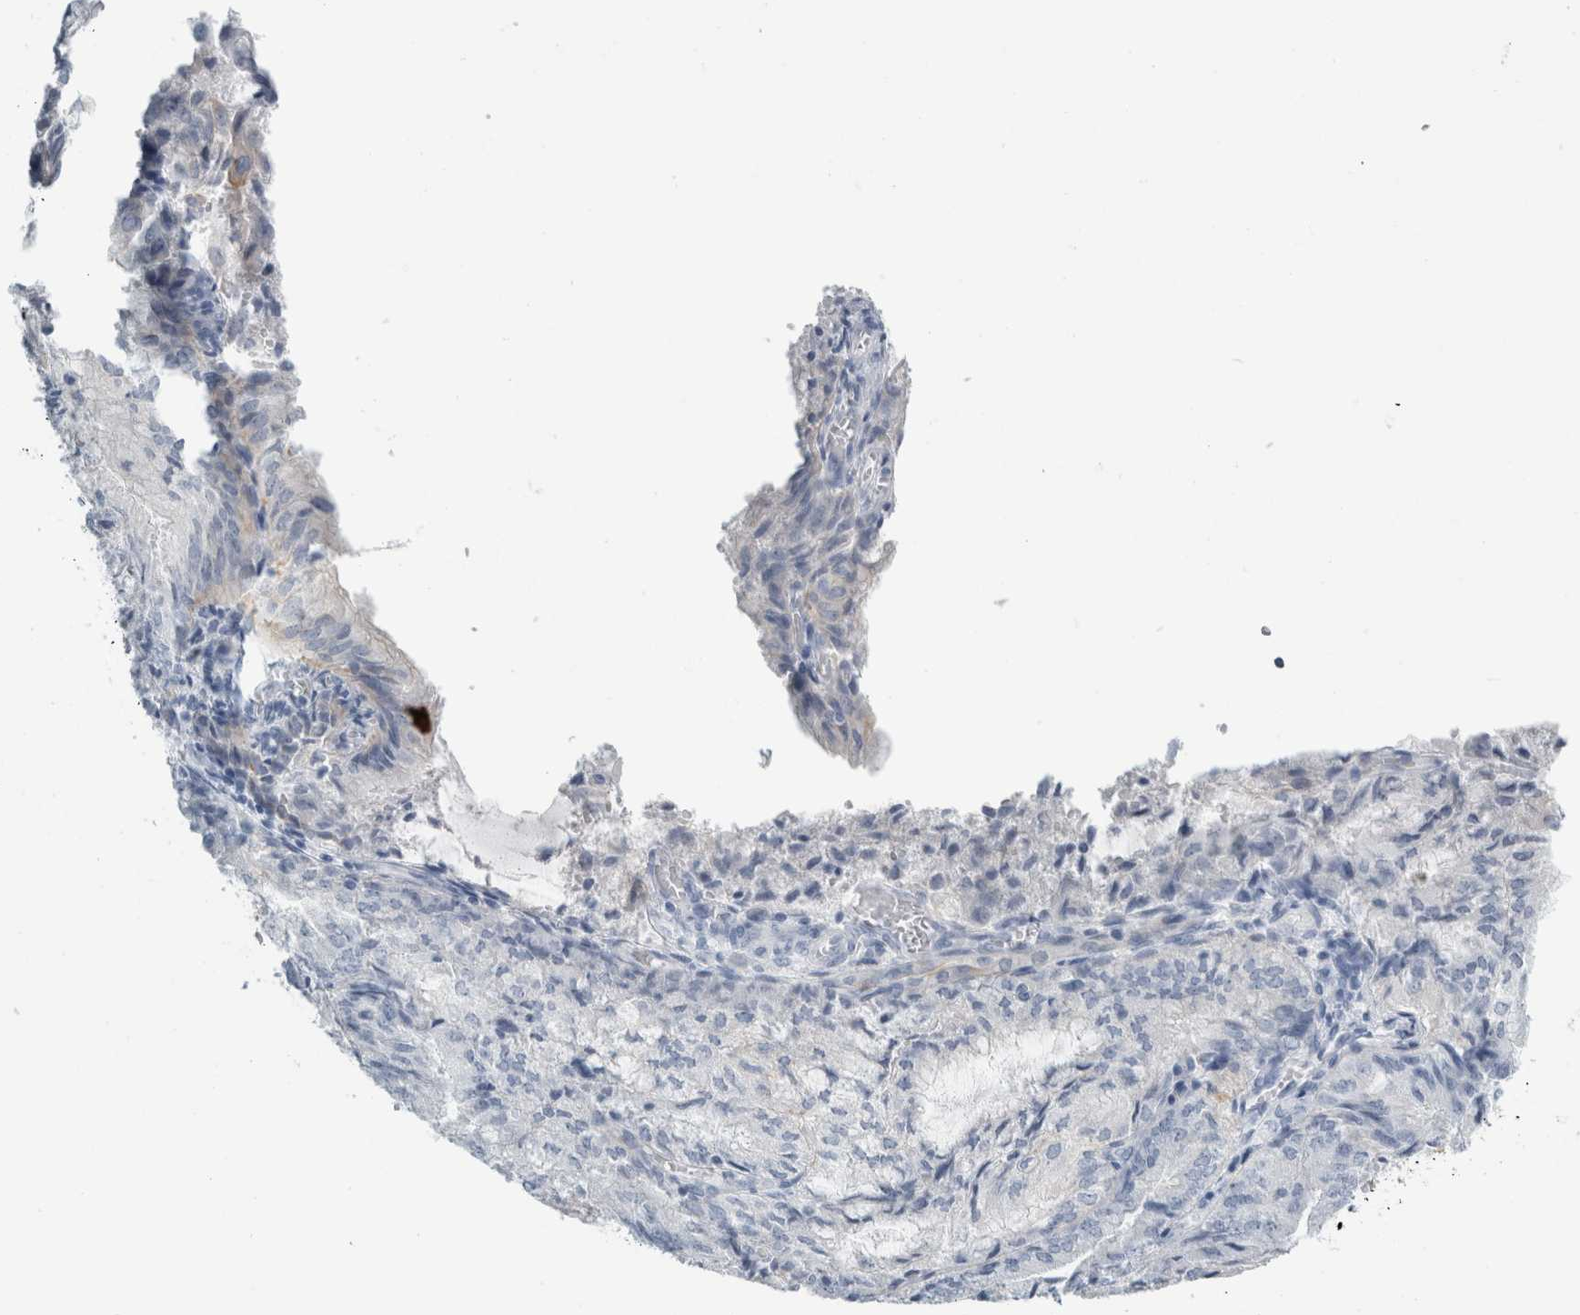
{"staining": {"intensity": "moderate", "quantity": "<25%", "location": "cytoplasmic/membranous"}, "tissue": "endometrial cancer", "cell_type": "Tumor cells", "image_type": "cancer", "snomed": [{"axis": "morphology", "description": "Adenocarcinoma, NOS"}, {"axis": "topography", "description": "Endometrium"}], "caption": "This micrograph exhibits IHC staining of human endometrial cancer (adenocarcinoma), with low moderate cytoplasmic/membranous positivity in about <25% of tumor cells.", "gene": "RPH3AL", "patient": {"sex": "female", "age": 81}}